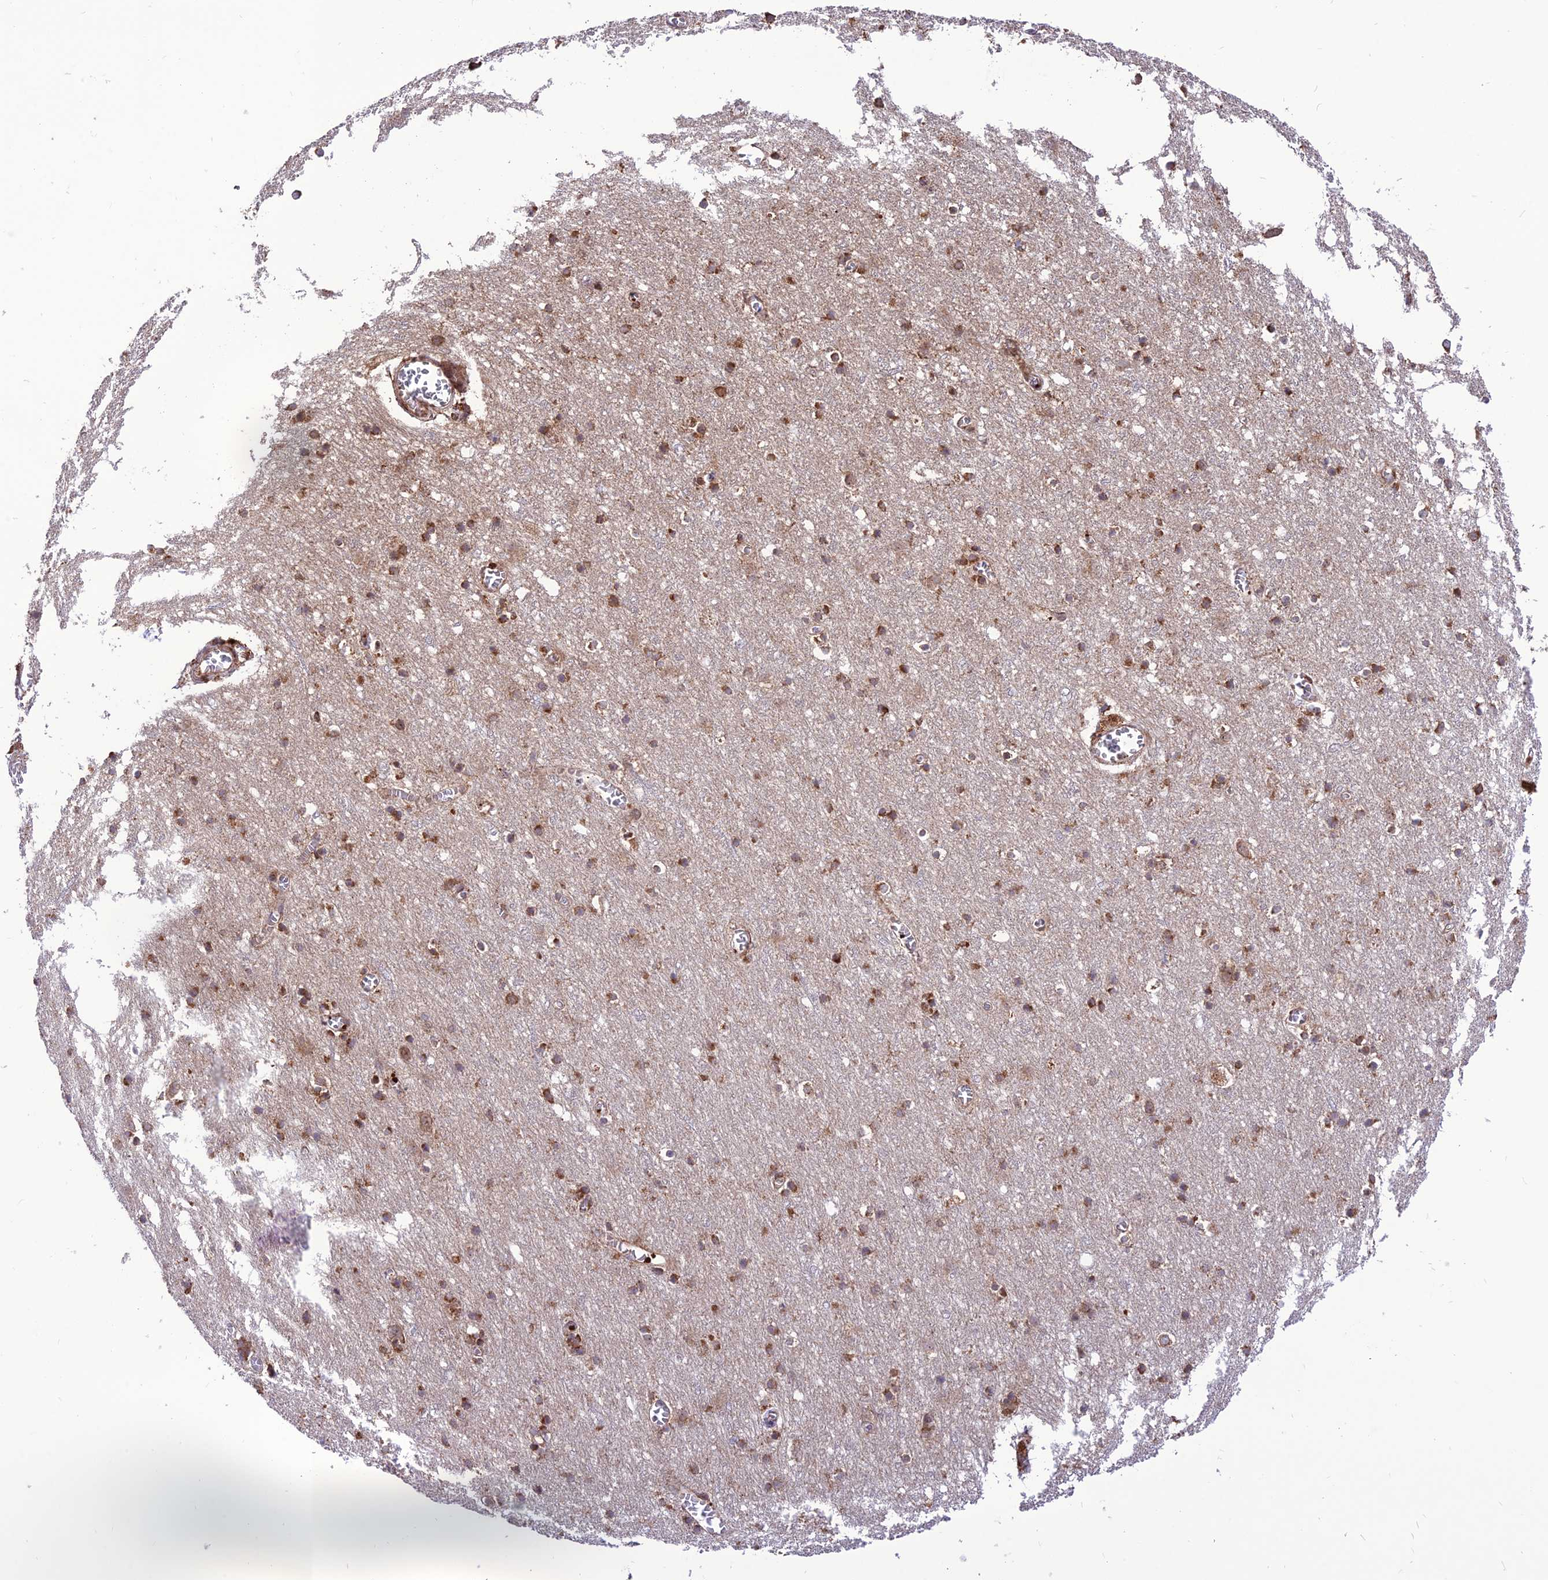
{"staining": {"intensity": "moderate", "quantity": ">75%", "location": "cytoplasmic/membranous"}, "tissue": "cerebral cortex", "cell_type": "Endothelial cells", "image_type": "normal", "snomed": [{"axis": "morphology", "description": "Normal tissue, NOS"}, {"axis": "topography", "description": "Cerebral cortex"}], "caption": "An immunohistochemistry photomicrograph of benign tissue is shown. Protein staining in brown labels moderate cytoplasmic/membranous positivity in cerebral cortex within endothelial cells.", "gene": "CRTAP", "patient": {"sex": "female", "age": 64}}